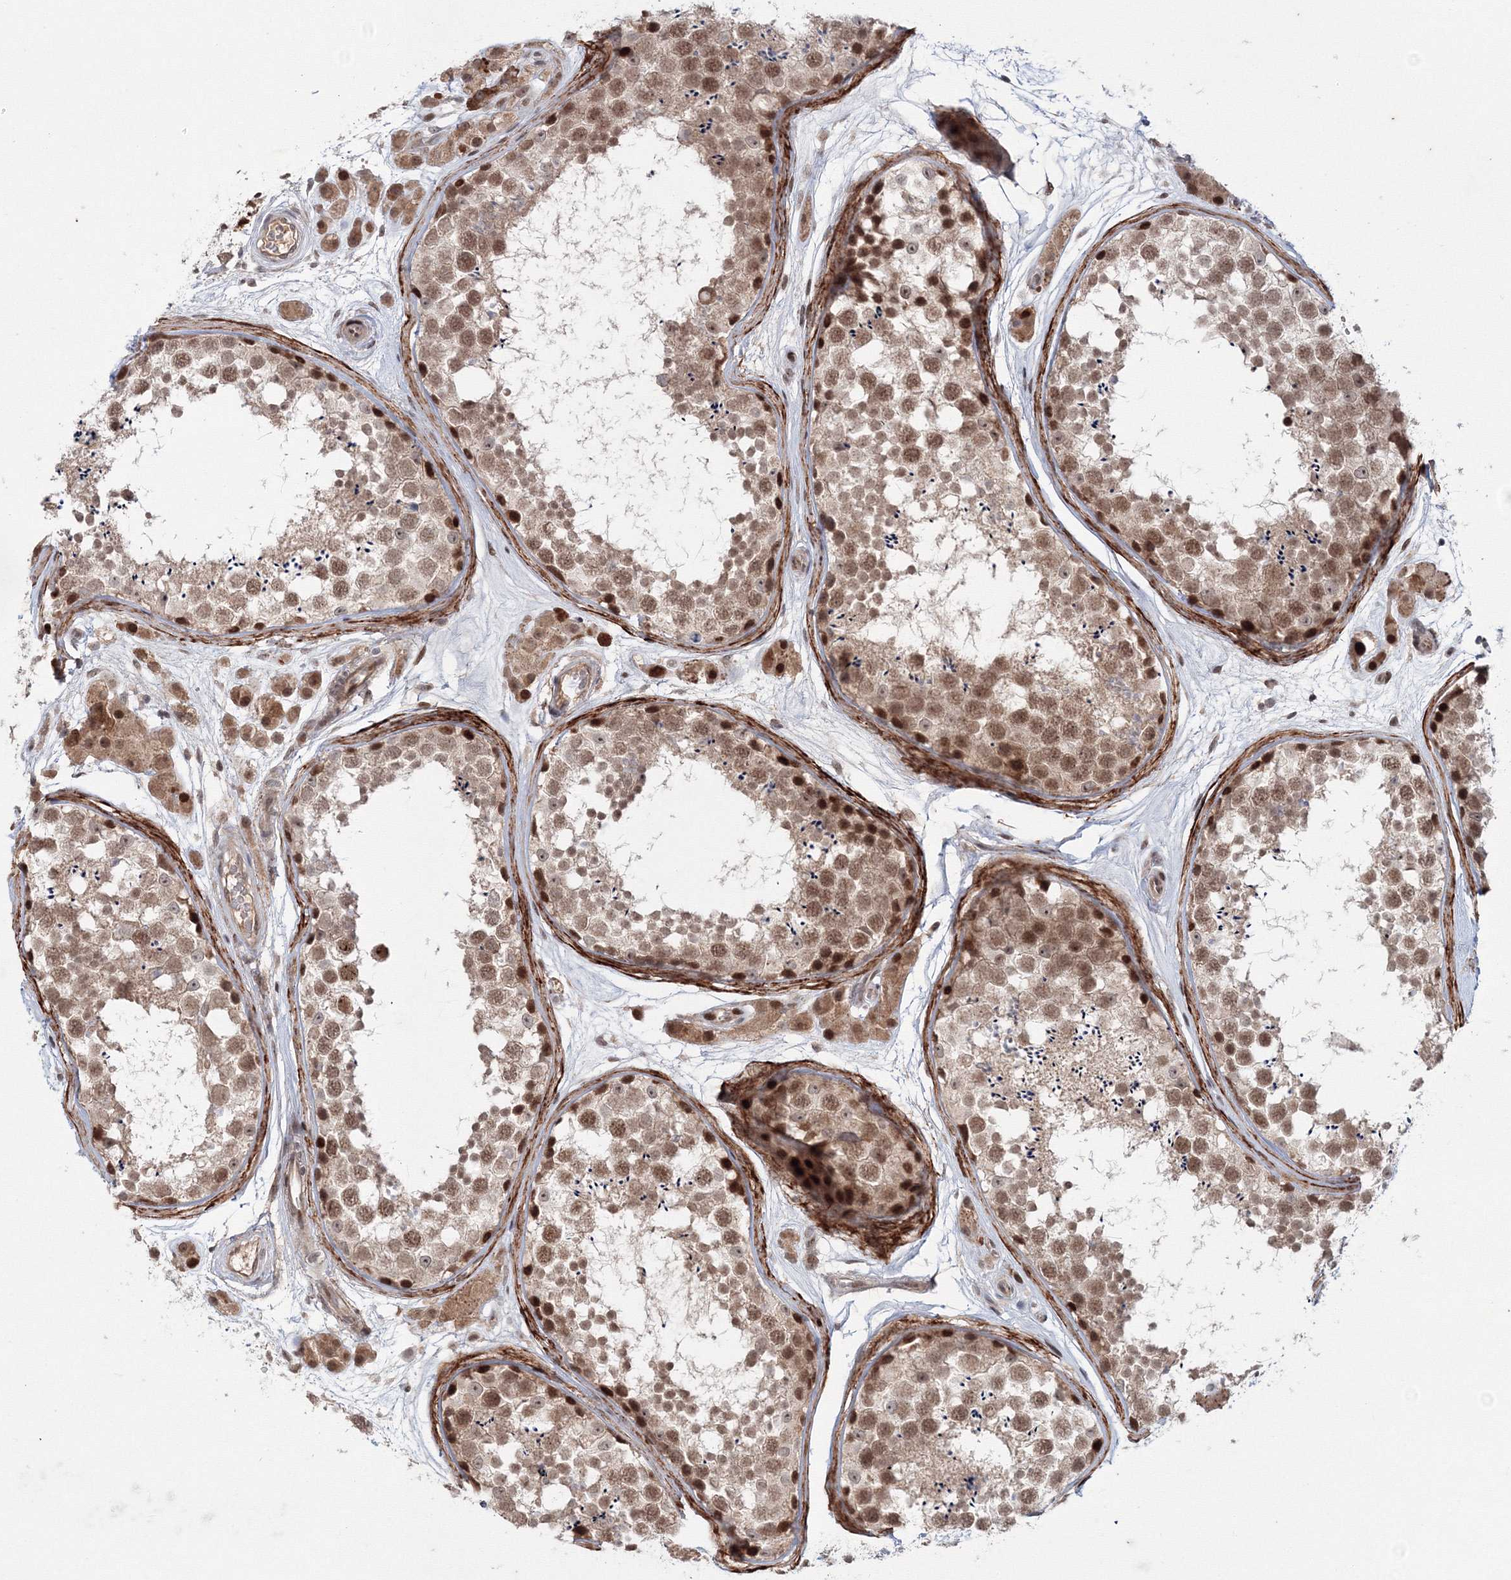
{"staining": {"intensity": "moderate", "quantity": ">75%", "location": "nuclear"}, "tissue": "testis", "cell_type": "Cells in seminiferous ducts", "image_type": "normal", "snomed": [{"axis": "morphology", "description": "Normal tissue, NOS"}, {"axis": "topography", "description": "Testis"}], "caption": "Immunohistochemistry (IHC) (DAB) staining of unremarkable human testis demonstrates moderate nuclear protein positivity in about >75% of cells in seminiferous ducts. (brown staining indicates protein expression, while blue staining denotes nuclei).", "gene": "NOA1", "patient": {"sex": "male", "age": 56}}